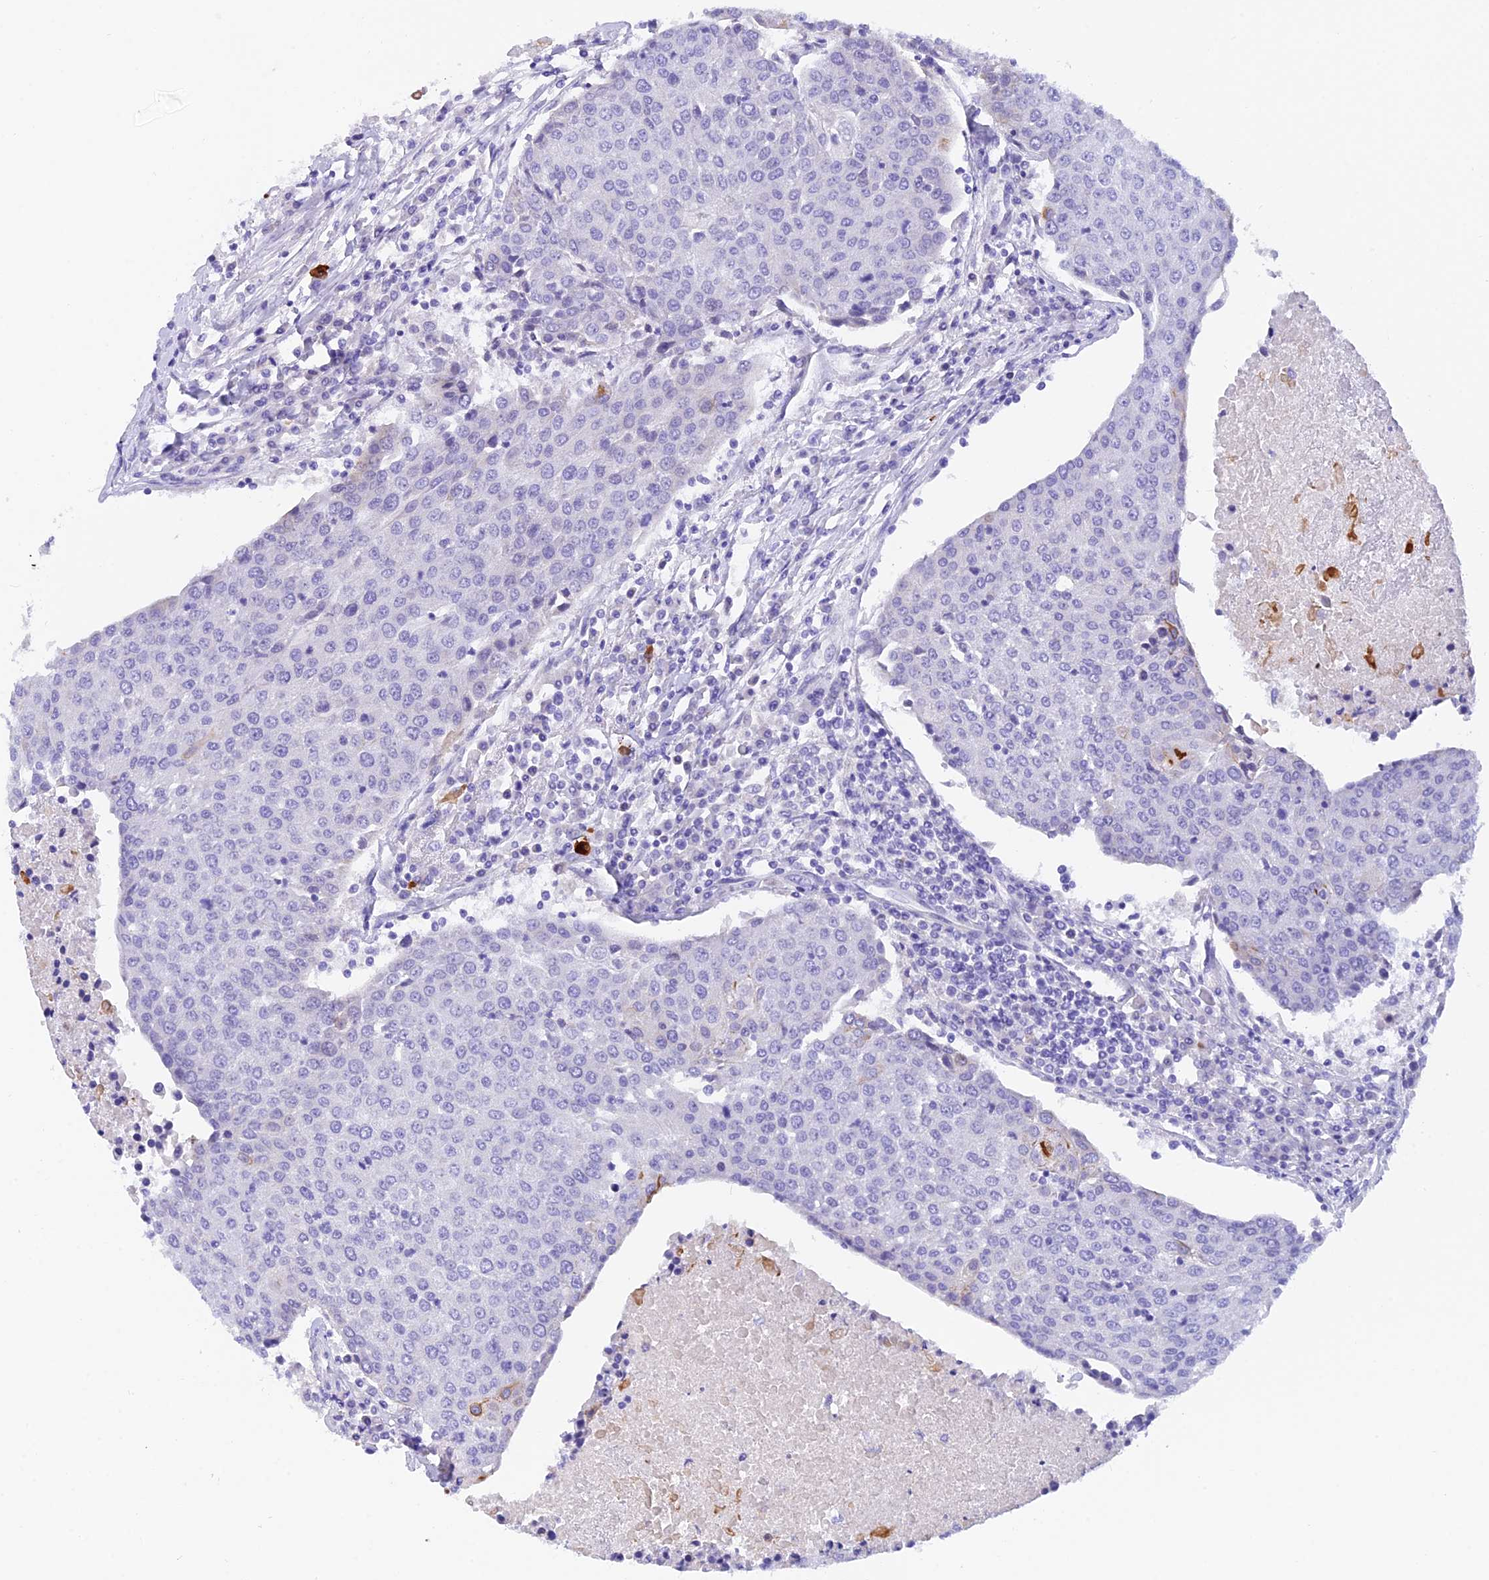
{"staining": {"intensity": "negative", "quantity": "none", "location": "none"}, "tissue": "urothelial cancer", "cell_type": "Tumor cells", "image_type": "cancer", "snomed": [{"axis": "morphology", "description": "Urothelial carcinoma, High grade"}, {"axis": "topography", "description": "Urinary bladder"}], "caption": "Urothelial cancer stained for a protein using immunohistochemistry (IHC) exhibits no expression tumor cells.", "gene": "C17orf67", "patient": {"sex": "female", "age": 85}}